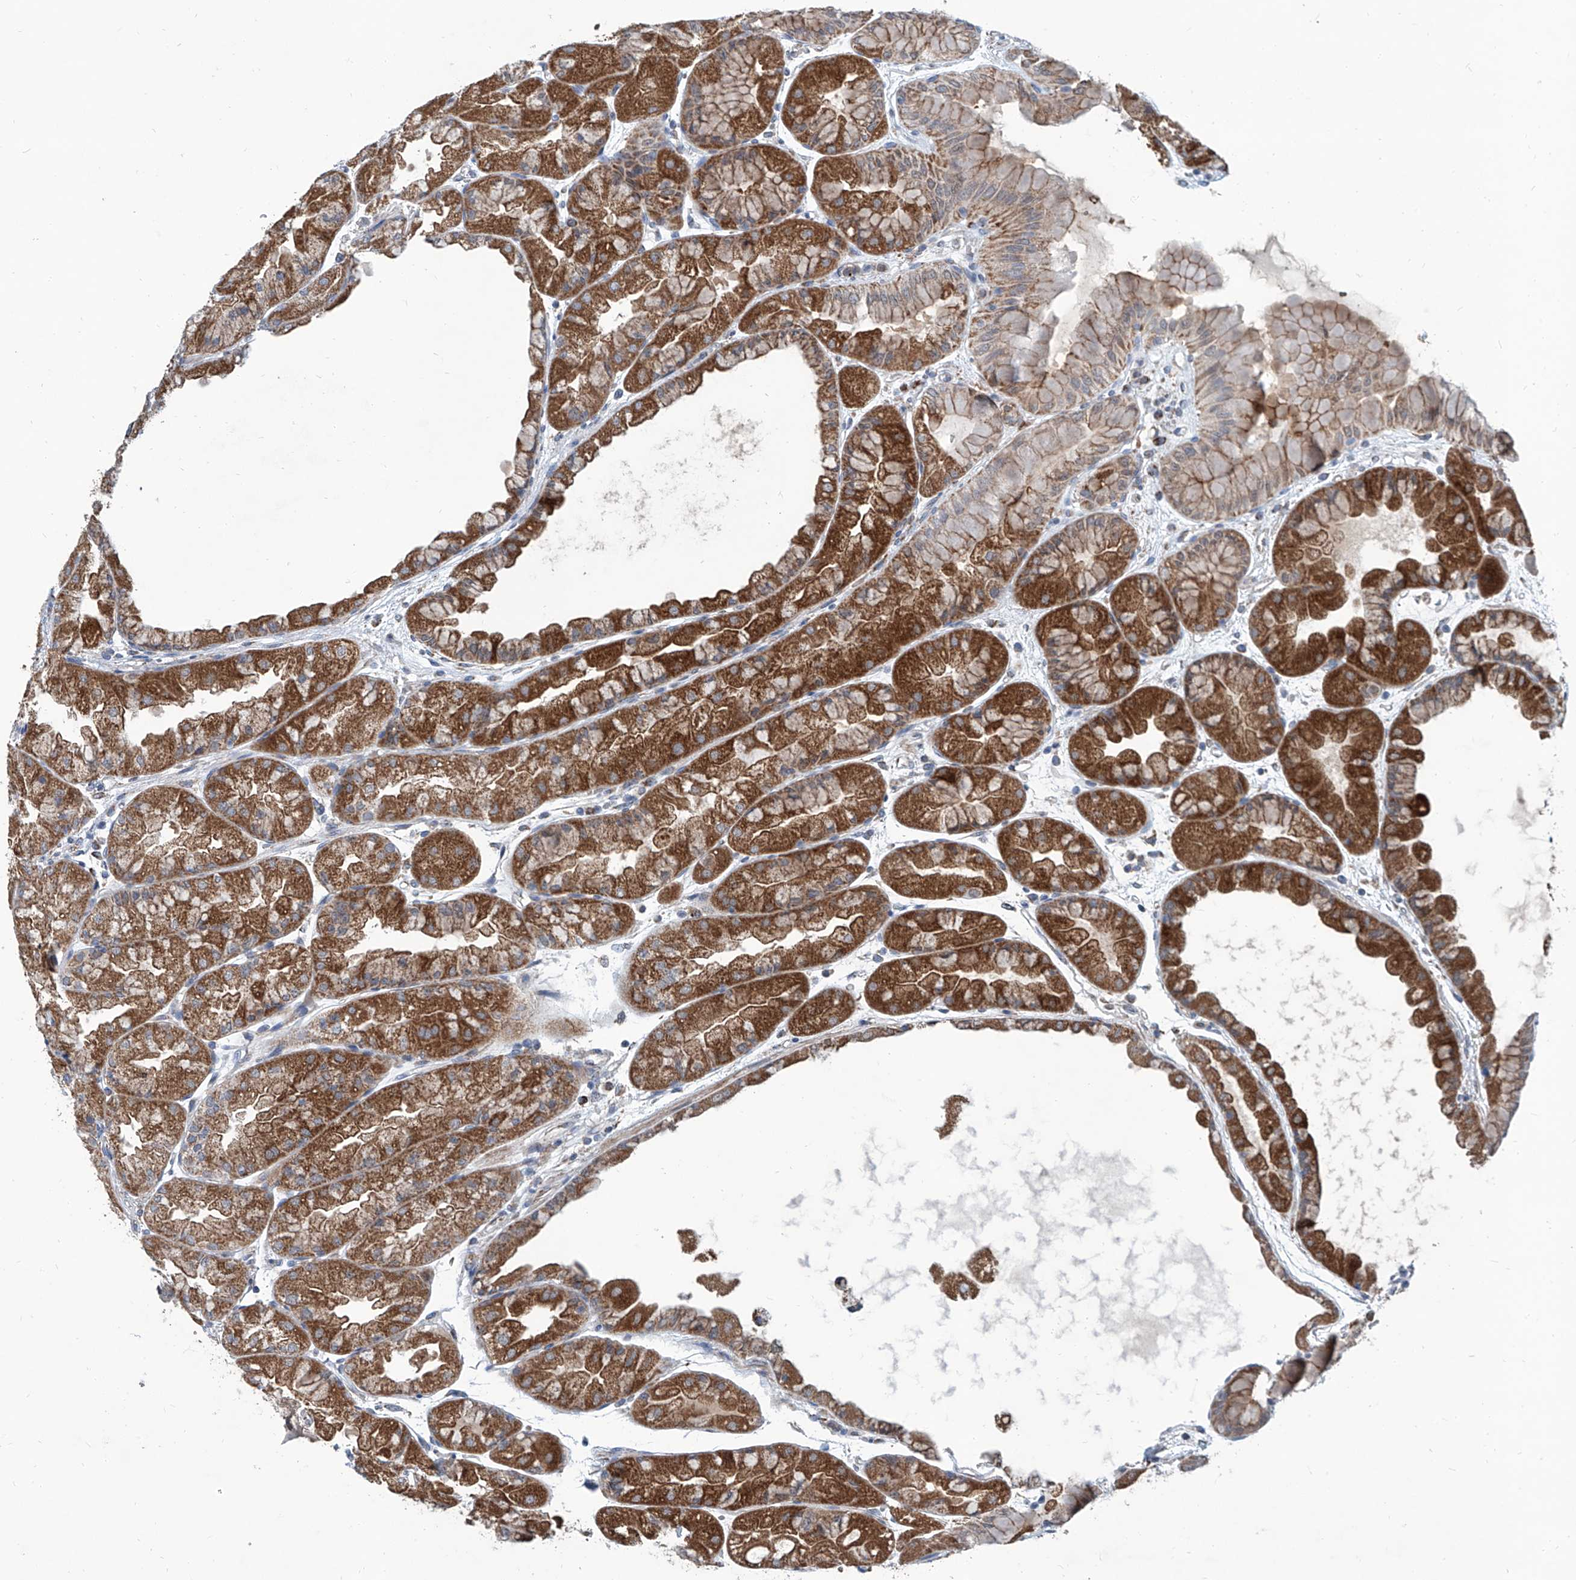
{"staining": {"intensity": "strong", "quantity": "25%-75%", "location": "cytoplasmic/membranous"}, "tissue": "stomach", "cell_type": "Glandular cells", "image_type": "normal", "snomed": [{"axis": "morphology", "description": "Normal tissue, NOS"}, {"axis": "topography", "description": "Stomach, upper"}], "caption": "Stomach stained with immunohistochemistry (IHC) displays strong cytoplasmic/membranous staining in approximately 25%-75% of glandular cells. (Stains: DAB in brown, nuclei in blue, Microscopy: brightfield microscopy at high magnification).", "gene": "USP48", "patient": {"sex": "male", "age": 47}}